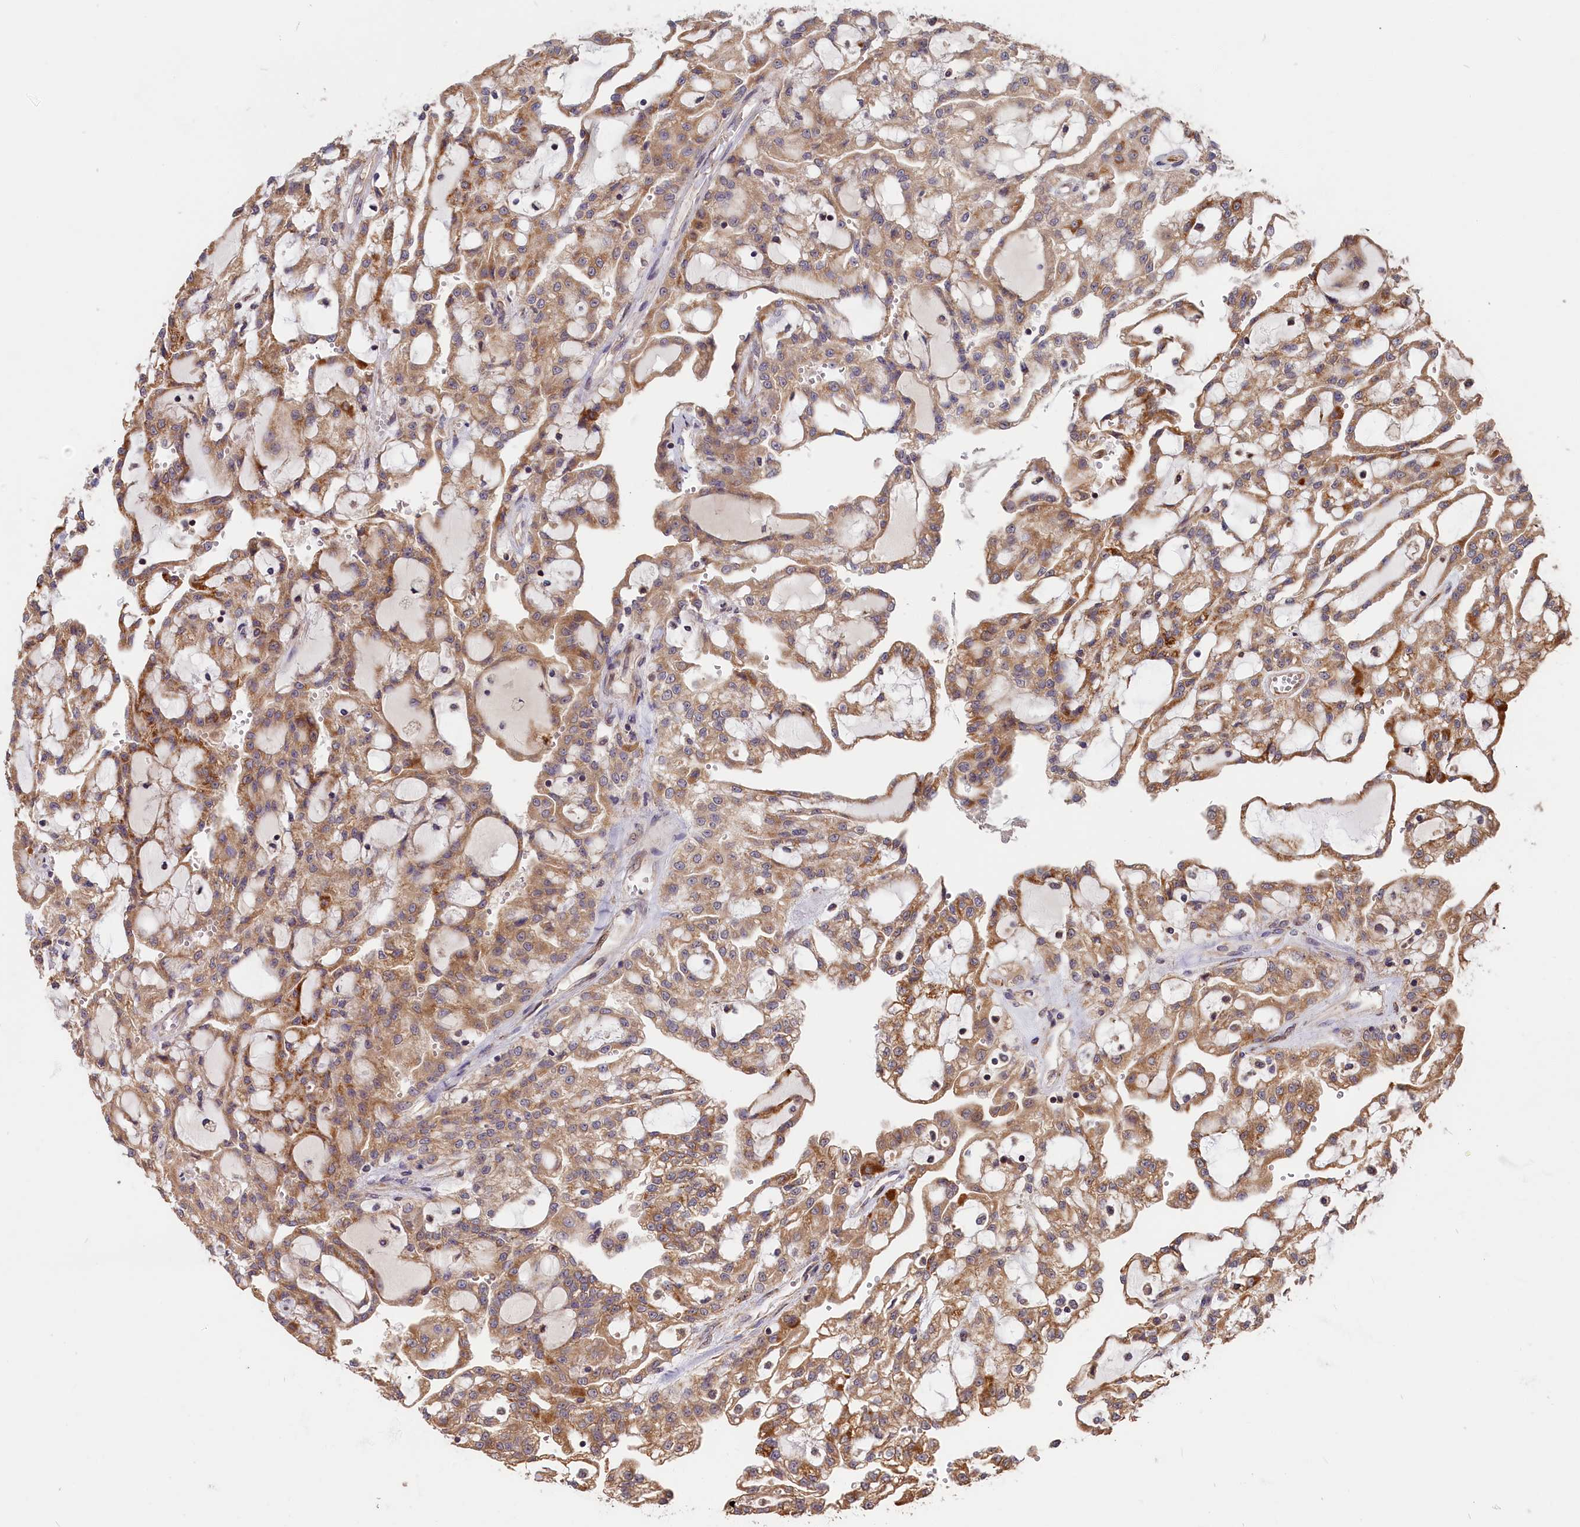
{"staining": {"intensity": "moderate", "quantity": ">75%", "location": "cytoplasmic/membranous"}, "tissue": "renal cancer", "cell_type": "Tumor cells", "image_type": "cancer", "snomed": [{"axis": "morphology", "description": "Adenocarcinoma, NOS"}, {"axis": "topography", "description": "Kidney"}], "caption": "Human adenocarcinoma (renal) stained for a protein (brown) shows moderate cytoplasmic/membranous positive staining in about >75% of tumor cells.", "gene": "CEP44", "patient": {"sex": "male", "age": 63}}